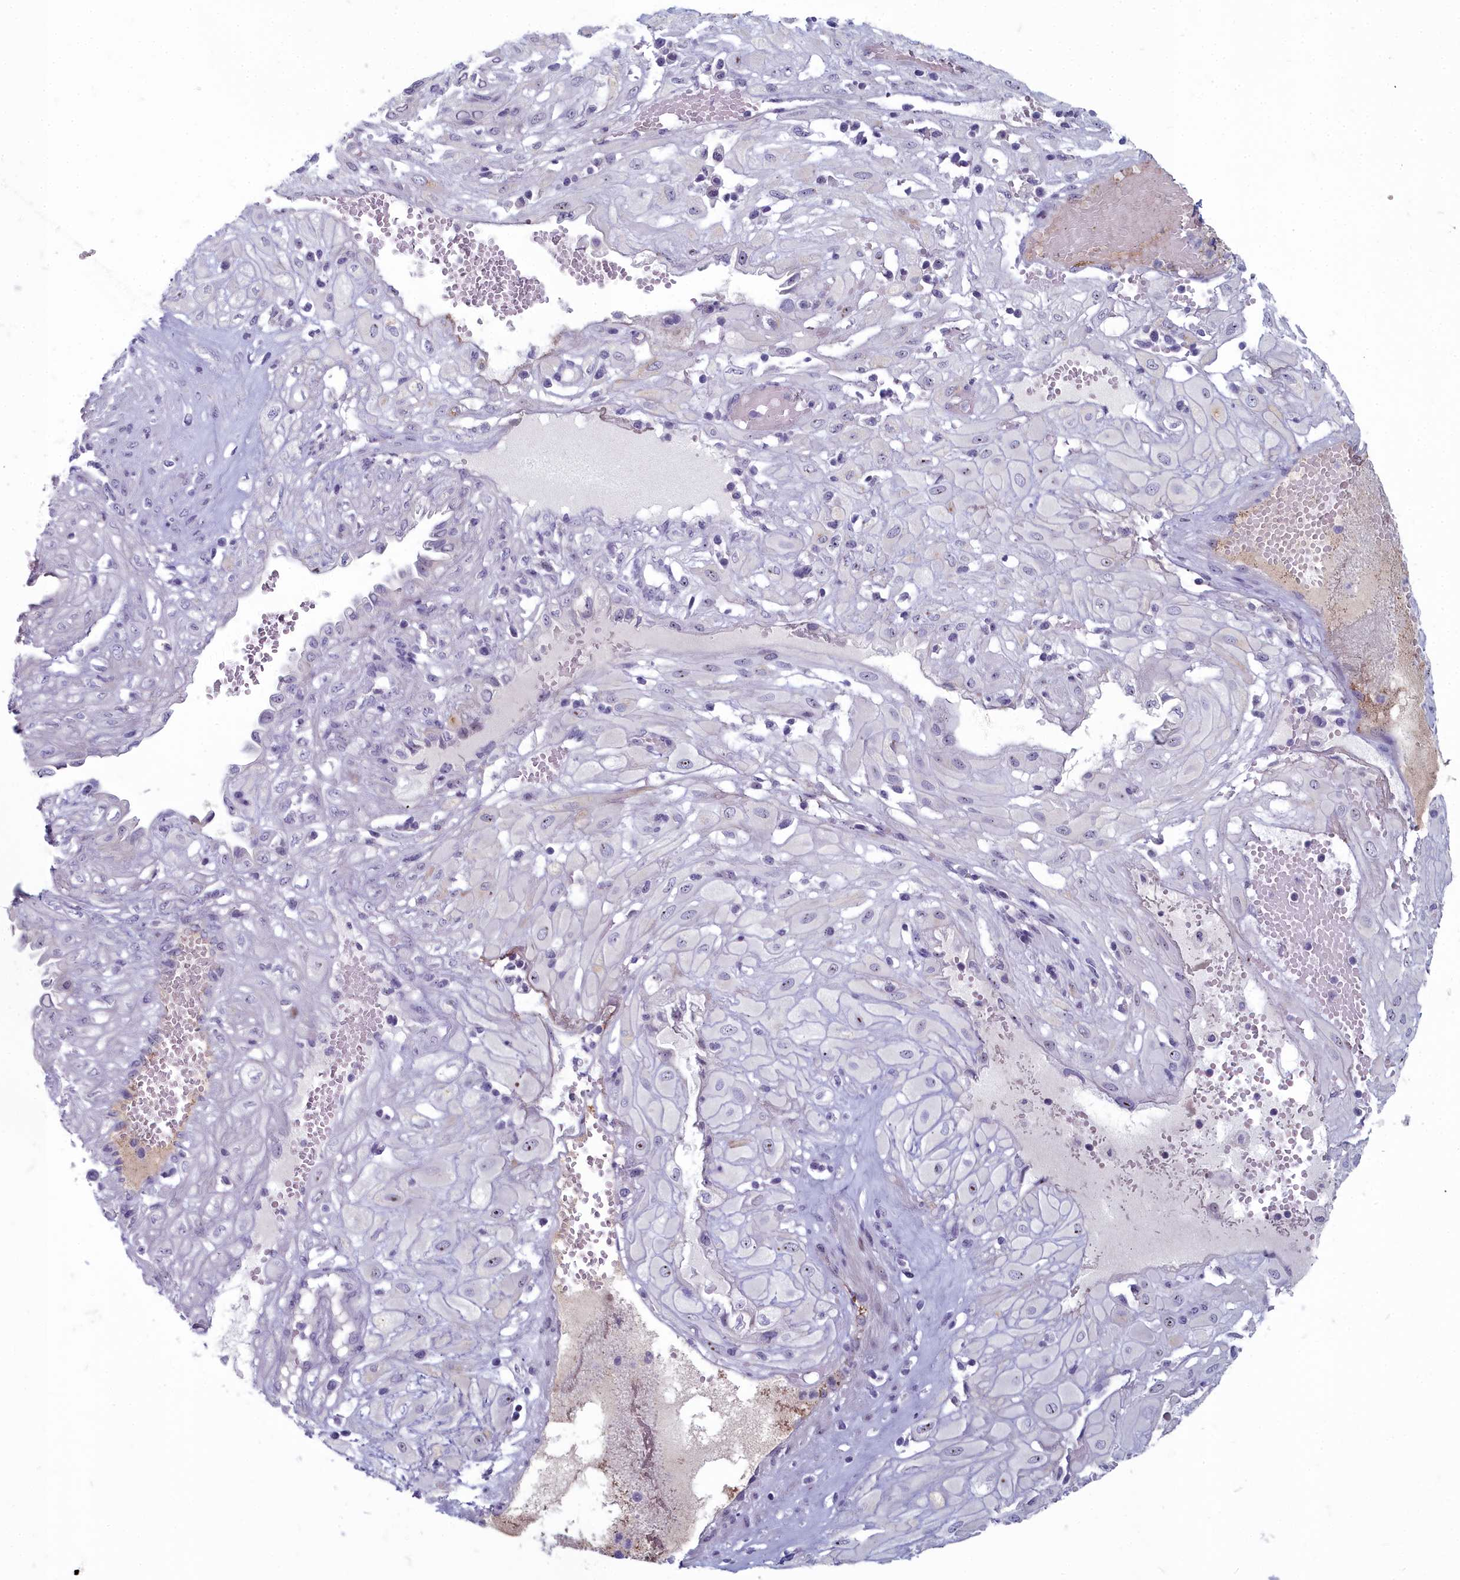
{"staining": {"intensity": "moderate", "quantity": "<25%", "location": "nuclear"}, "tissue": "cervical cancer", "cell_type": "Tumor cells", "image_type": "cancer", "snomed": [{"axis": "morphology", "description": "Squamous cell carcinoma, NOS"}, {"axis": "topography", "description": "Cervix"}], "caption": "The micrograph displays a brown stain indicating the presence of a protein in the nuclear of tumor cells in cervical cancer. (brown staining indicates protein expression, while blue staining denotes nuclei).", "gene": "INSYN2A", "patient": {"sex": "female", "age": 36}}